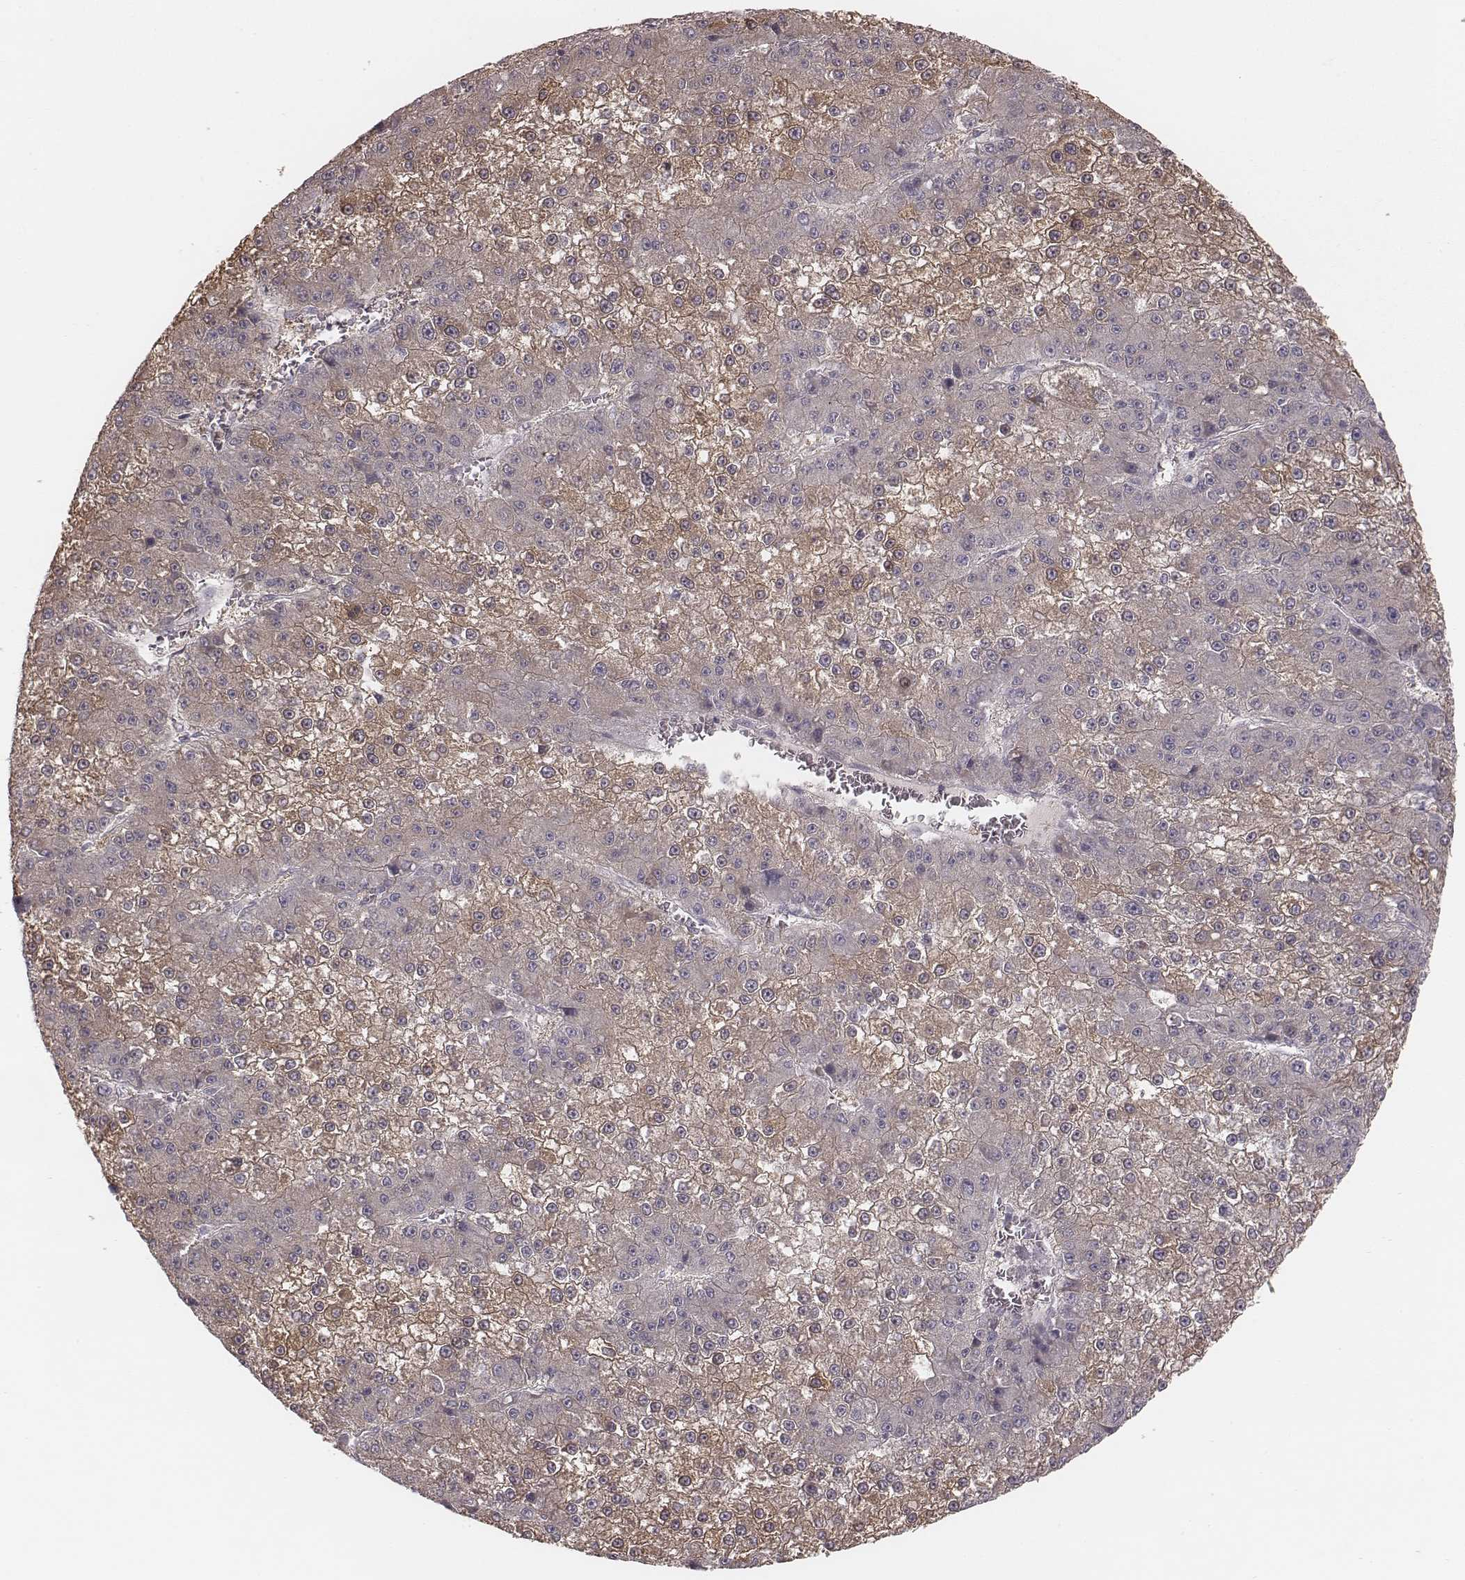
{"staining": {"intensity": "moderate", "quantity": ">75%", "location": "cytoplasmic/membranous"}, "tissue": "liver cancer", "cell_type": "Tumor cells", "image_type": "cancer", "snomed": [{"axis": "morphology", "description": "Carcinoma, Hepatocellular, NOS"}, {"axis": "topography", "description": "Liver"}], "caption": "This image shows liver hepatocellular carcinoma stained with IHC to label a protein in brown. The cytoplasmic/membranous of tumor cells show moderate positivity for the protein. Nuclei are counter-stained blue.", "gene": "TDRD5", "patient": {"sex": "female", "age": 73}}